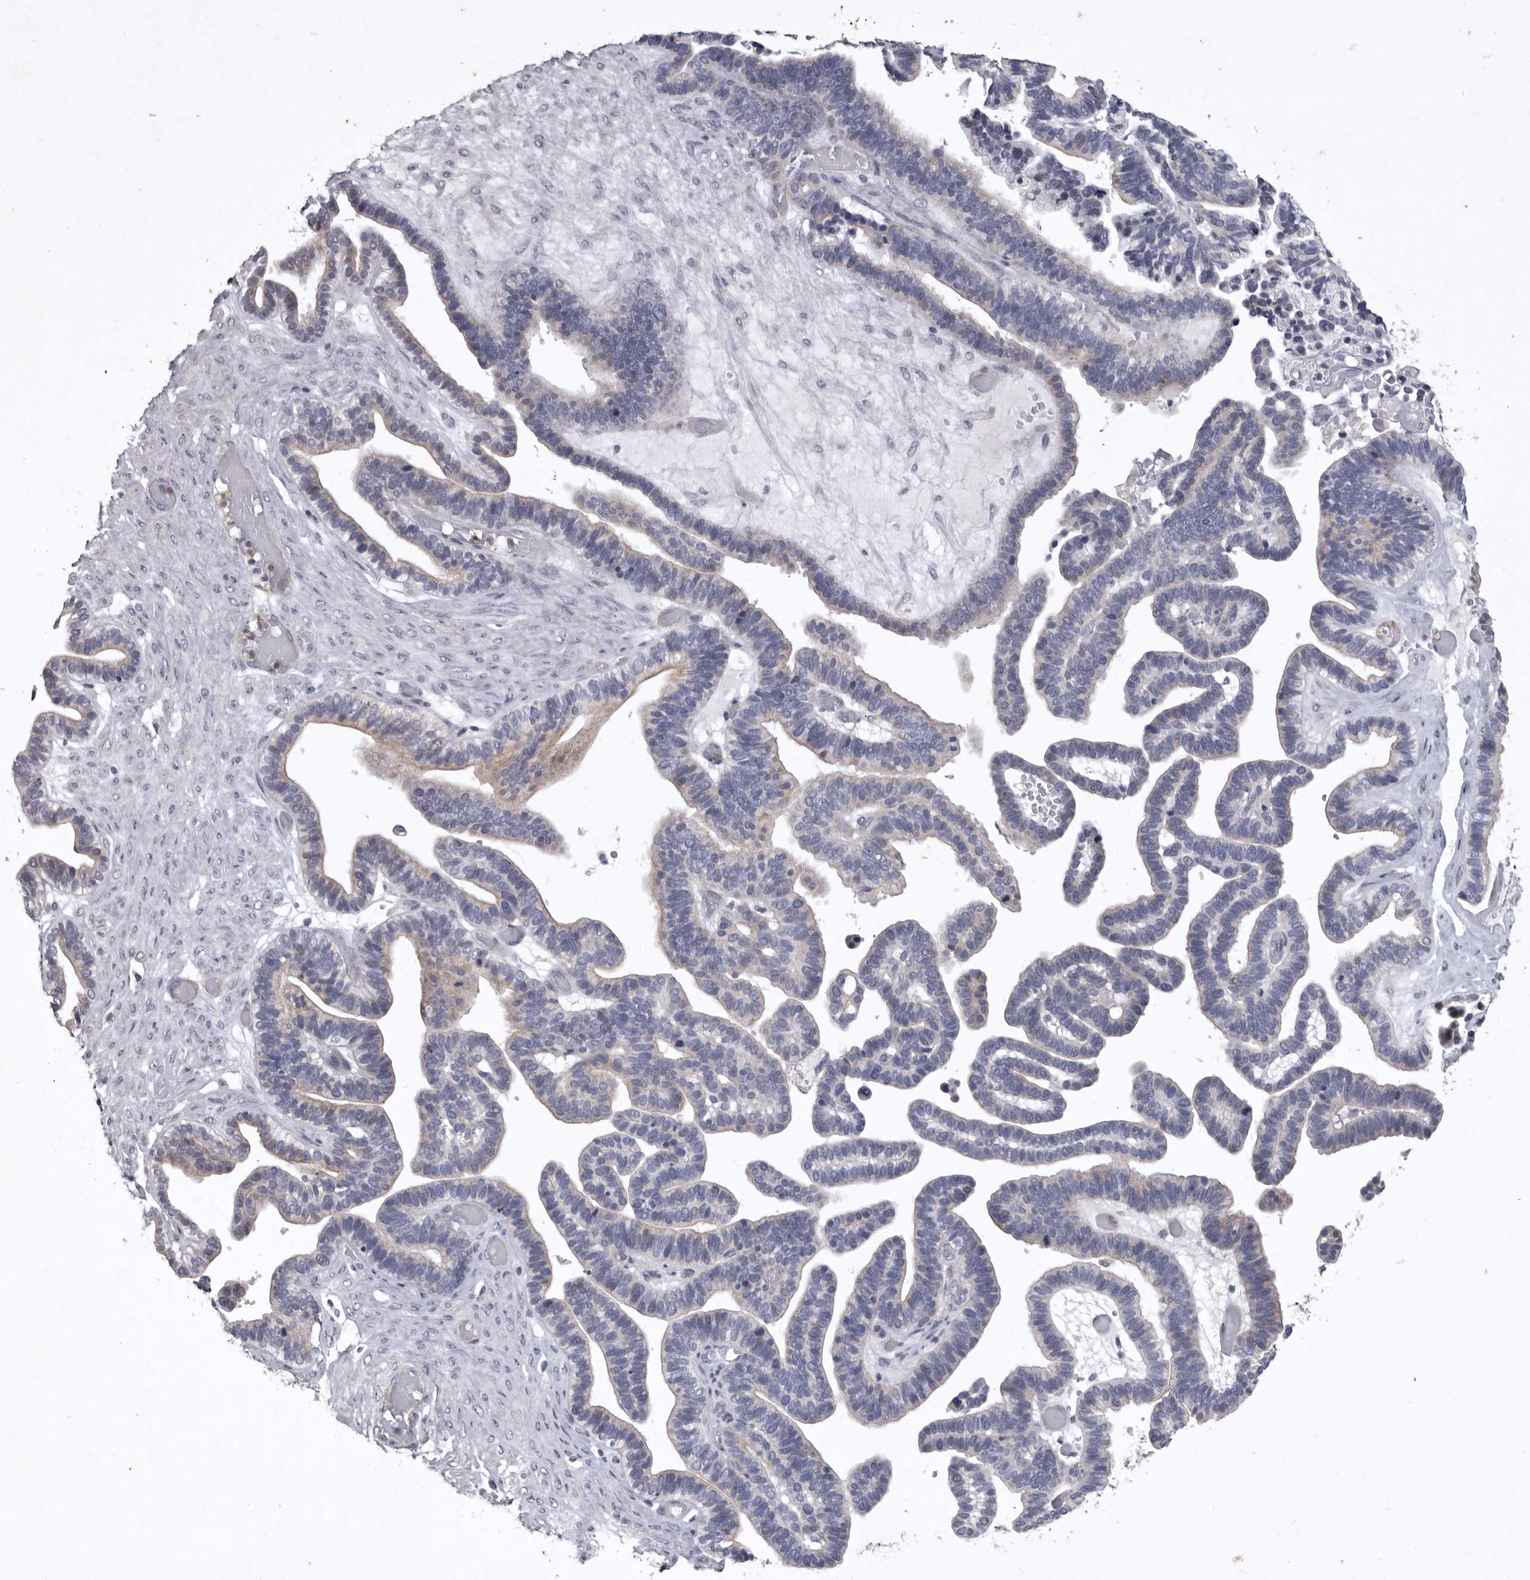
{"staining": {"intensity": "weak", "quantity": "25%-75%", "location": "cytoplasmic/membranous"}, "tissue": "ovarian cancer", "cell_type": "Tumor cells", "image_type": "cancer", "snomed": [{"axis": "morphology", "description": "Cystadenocarcinoma, serous, NOS"}, {"axis": "topography", "description": "Ovary"}], "caption": "Human ovarian serous cystadenocarcinoma stained with a brown dye demonstrates weak cytoplasmic/membranous positive positivity in about 25%-75% of tumor cells.", "gene": "NKAIN4", "patient": {"sex": "female", "age": 56}}